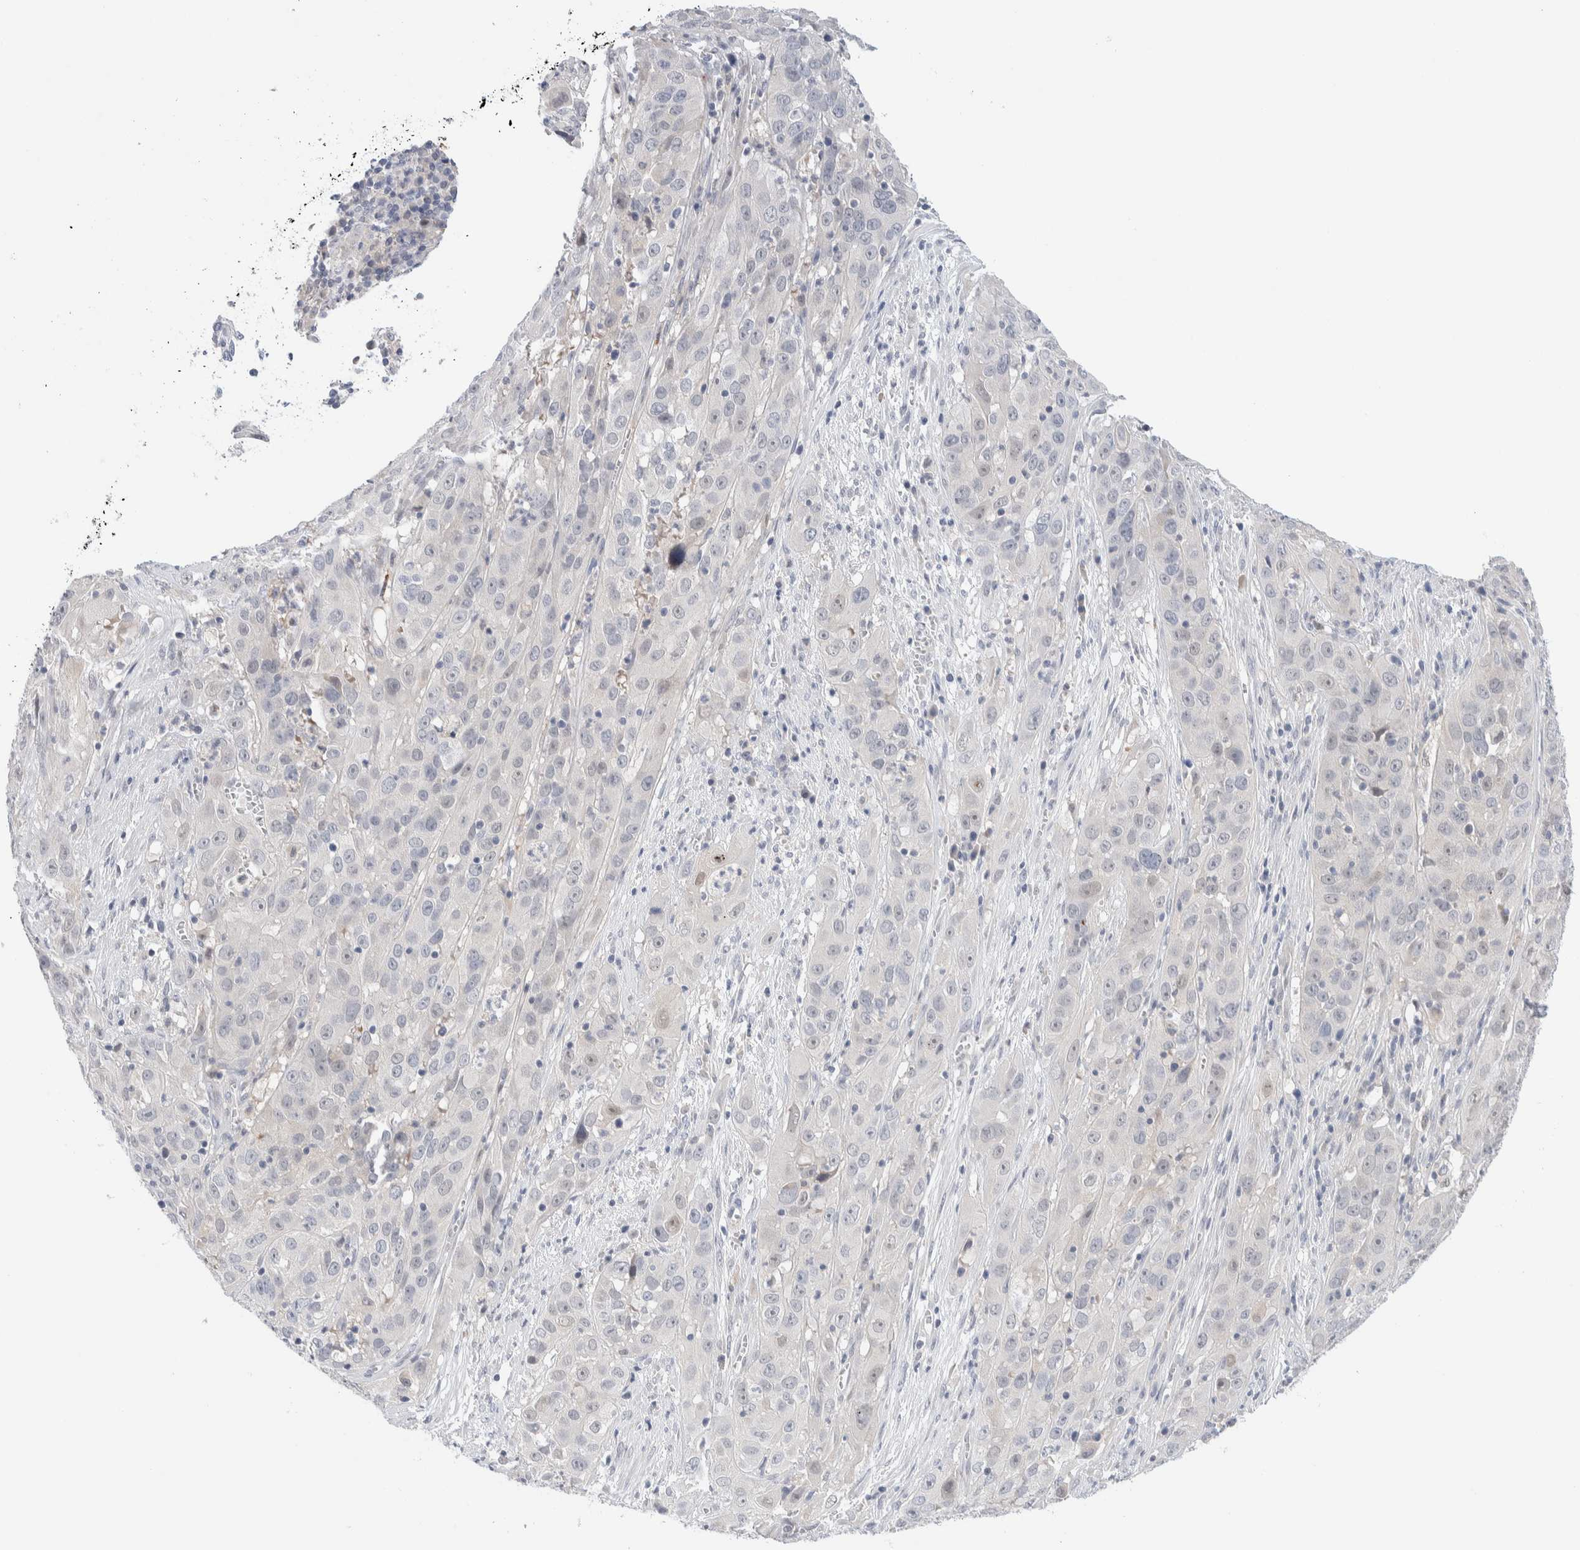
{"staining": {"intensity": "negative", "quantity": "none", "location": "none"}, "tissue": "cervical cancer", "cell_type": "Tumor cells", "image_type": "cancer", "snomed": [{"axis": "morphology", "description": "Squamous cell carcinoma, NOS"}, {"axis": "topography", "description": "Cervix"}], "caption": "Tumor cells show no significant staining in cervical cancer. The staining is performed using DAB brown chromogen with nuclei counter-stained in using hematoxylin.", "gene": "DNAJB6", "patient": {"sex": "female", "age": 32}}